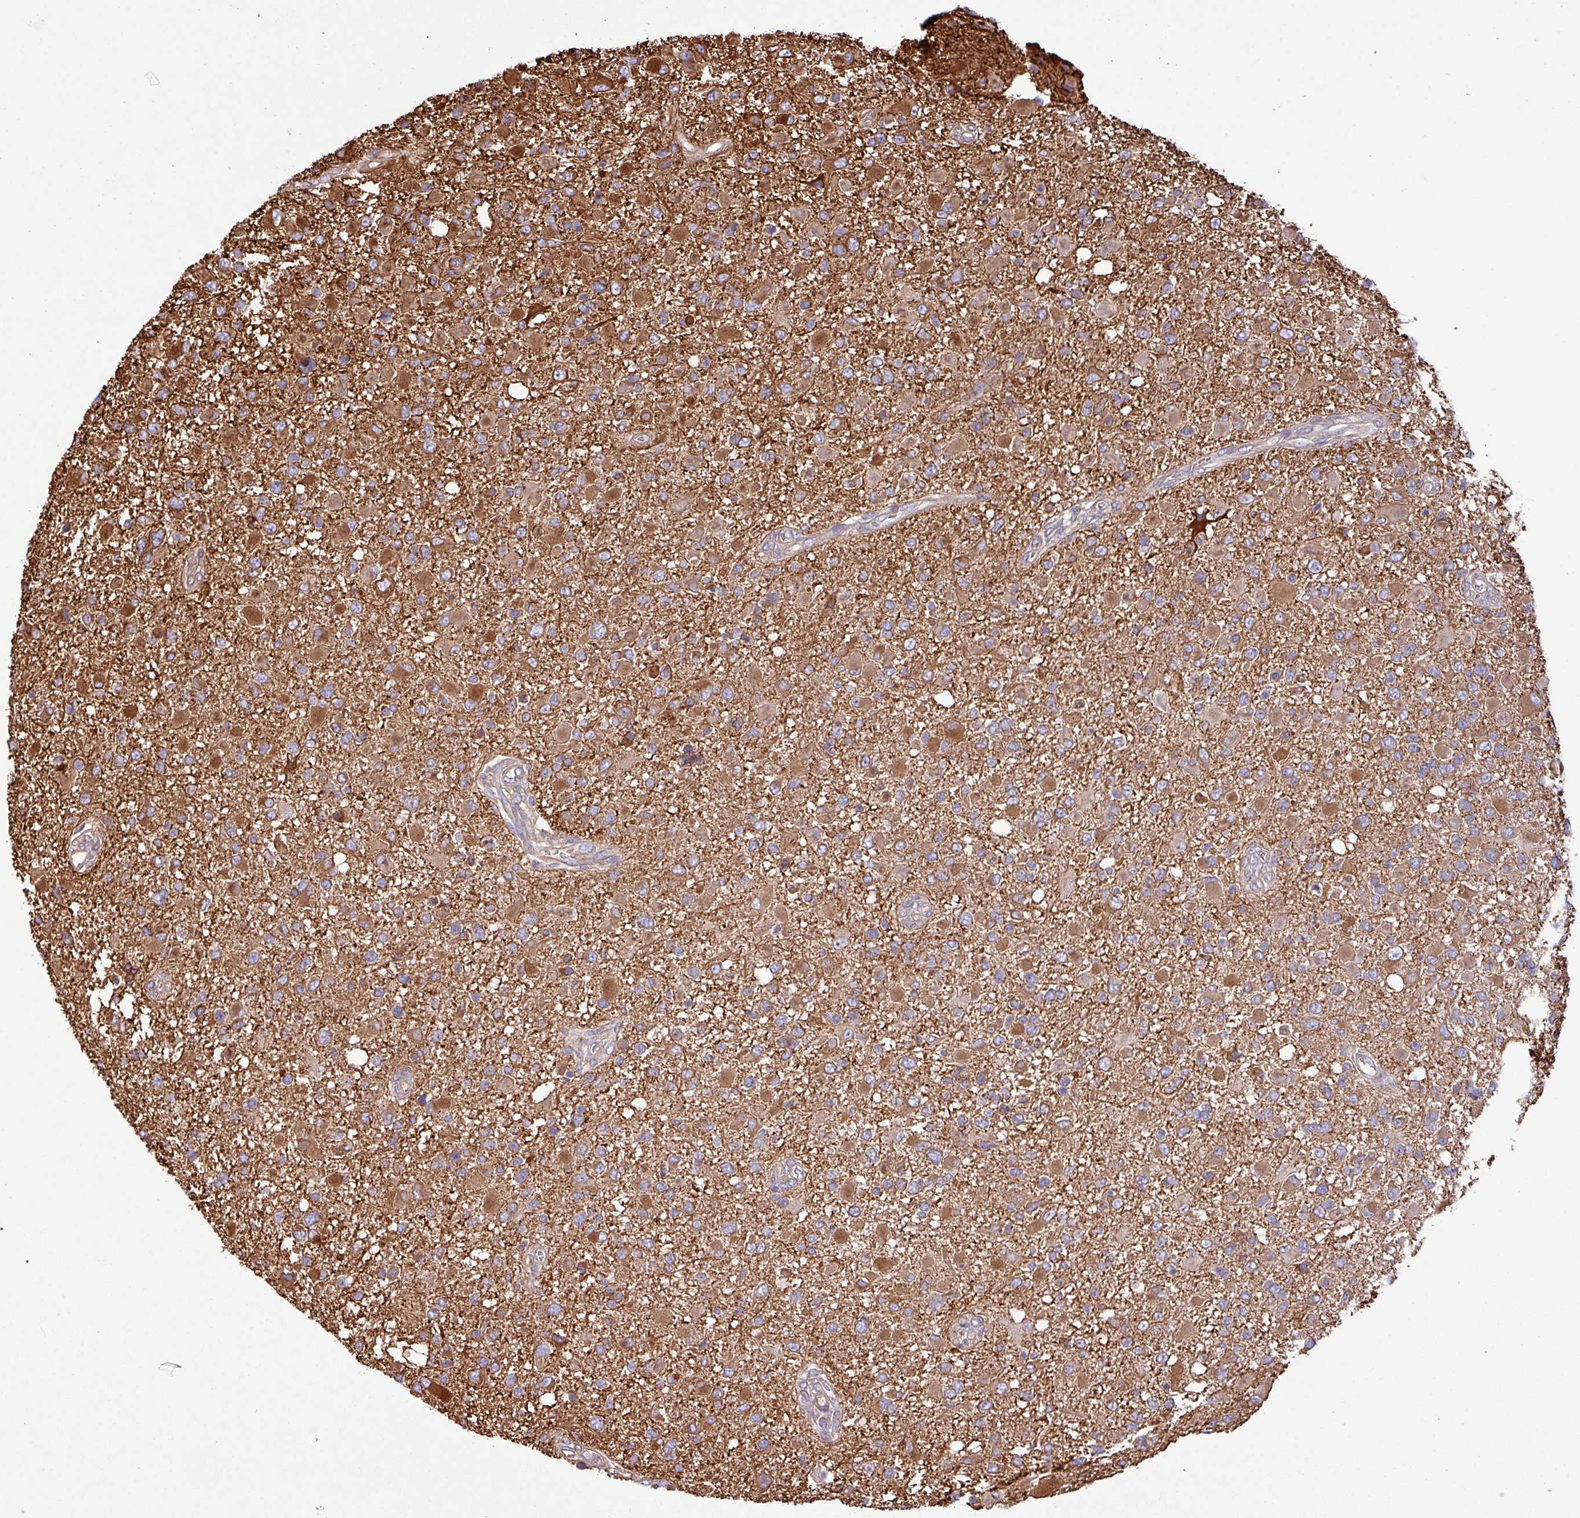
{"staining": {"intensity": "strong", "quantity": ">75%", "location": "cytoplasmic/membranous"}, "tissue": "glioma", "cell_type": "Tumor cells", "image_type": "cancer", "snomed": [{"axis": "morphology", "description": "Glioma, malignant, High grade"}, {"axis": "topography", "description": "Brain"}], "caption": "Strong cytoplasmic/membranous protein positivity is identified in approximately >75% of tumor cells in glioma.", "gene": "ZNF300", "patient": {"sex": "male", "age": 53}}